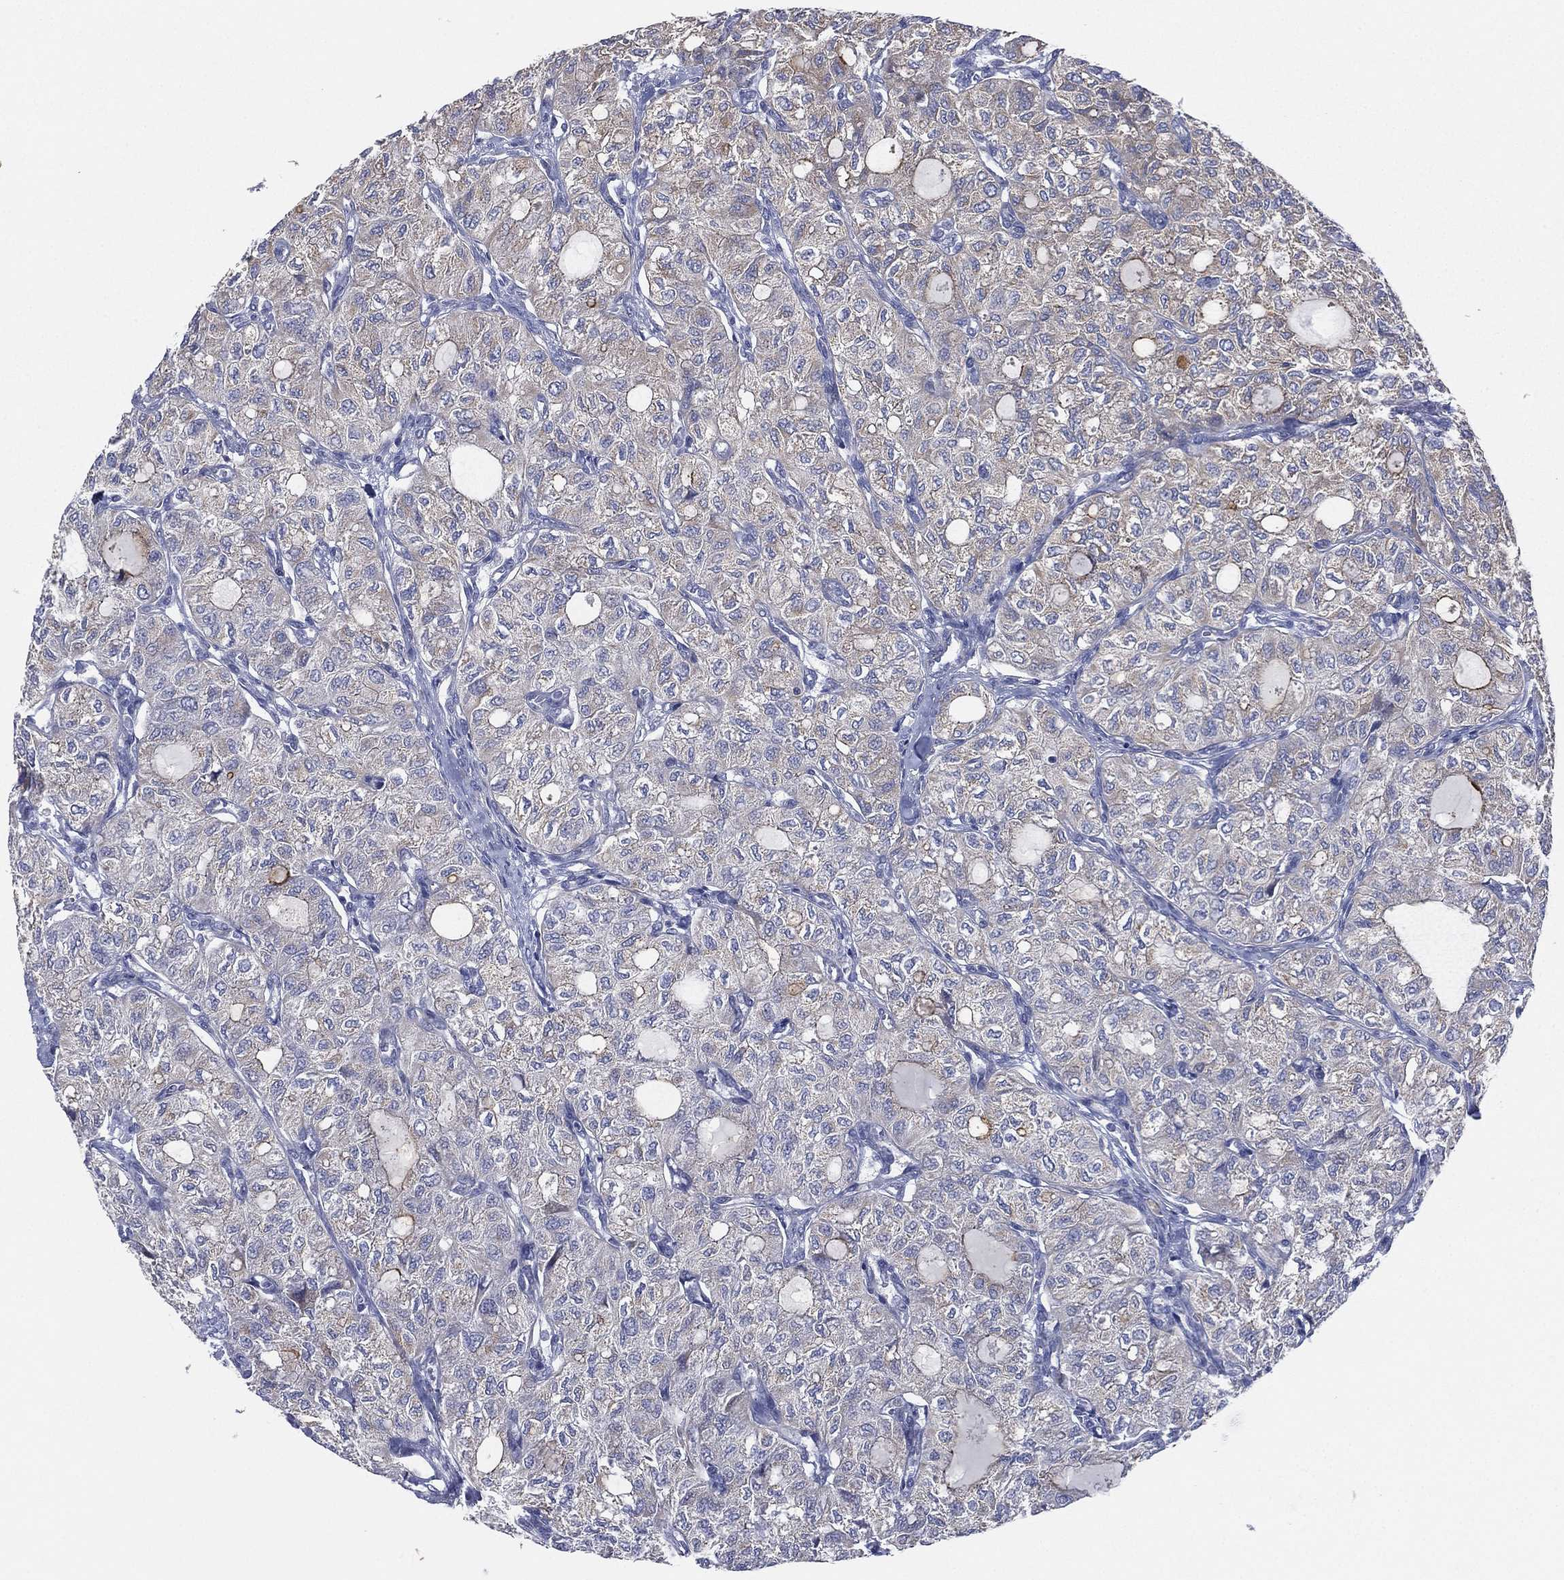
{"staining": {"intensity": "negative", "quantity": "none", "location": "none"}, "tissue": "thyroid cancer", "cell_type": "Tumor cells", "image_type": "cancer", "snomed": [{"axis": "morphology", "description": "Follicular adenoma carcinoma, NOS"}, {"axis": "topography", "description": "Thyroid gland"}], "caption": "This is a photomicrograph of immunohistochemistry staining of thyroid cancer (follicular adenoma carcinoma), which shows no positivity in tumor cells.", "gene": "ATP8A2", "patient": {"sex": "male", "age": 75}}